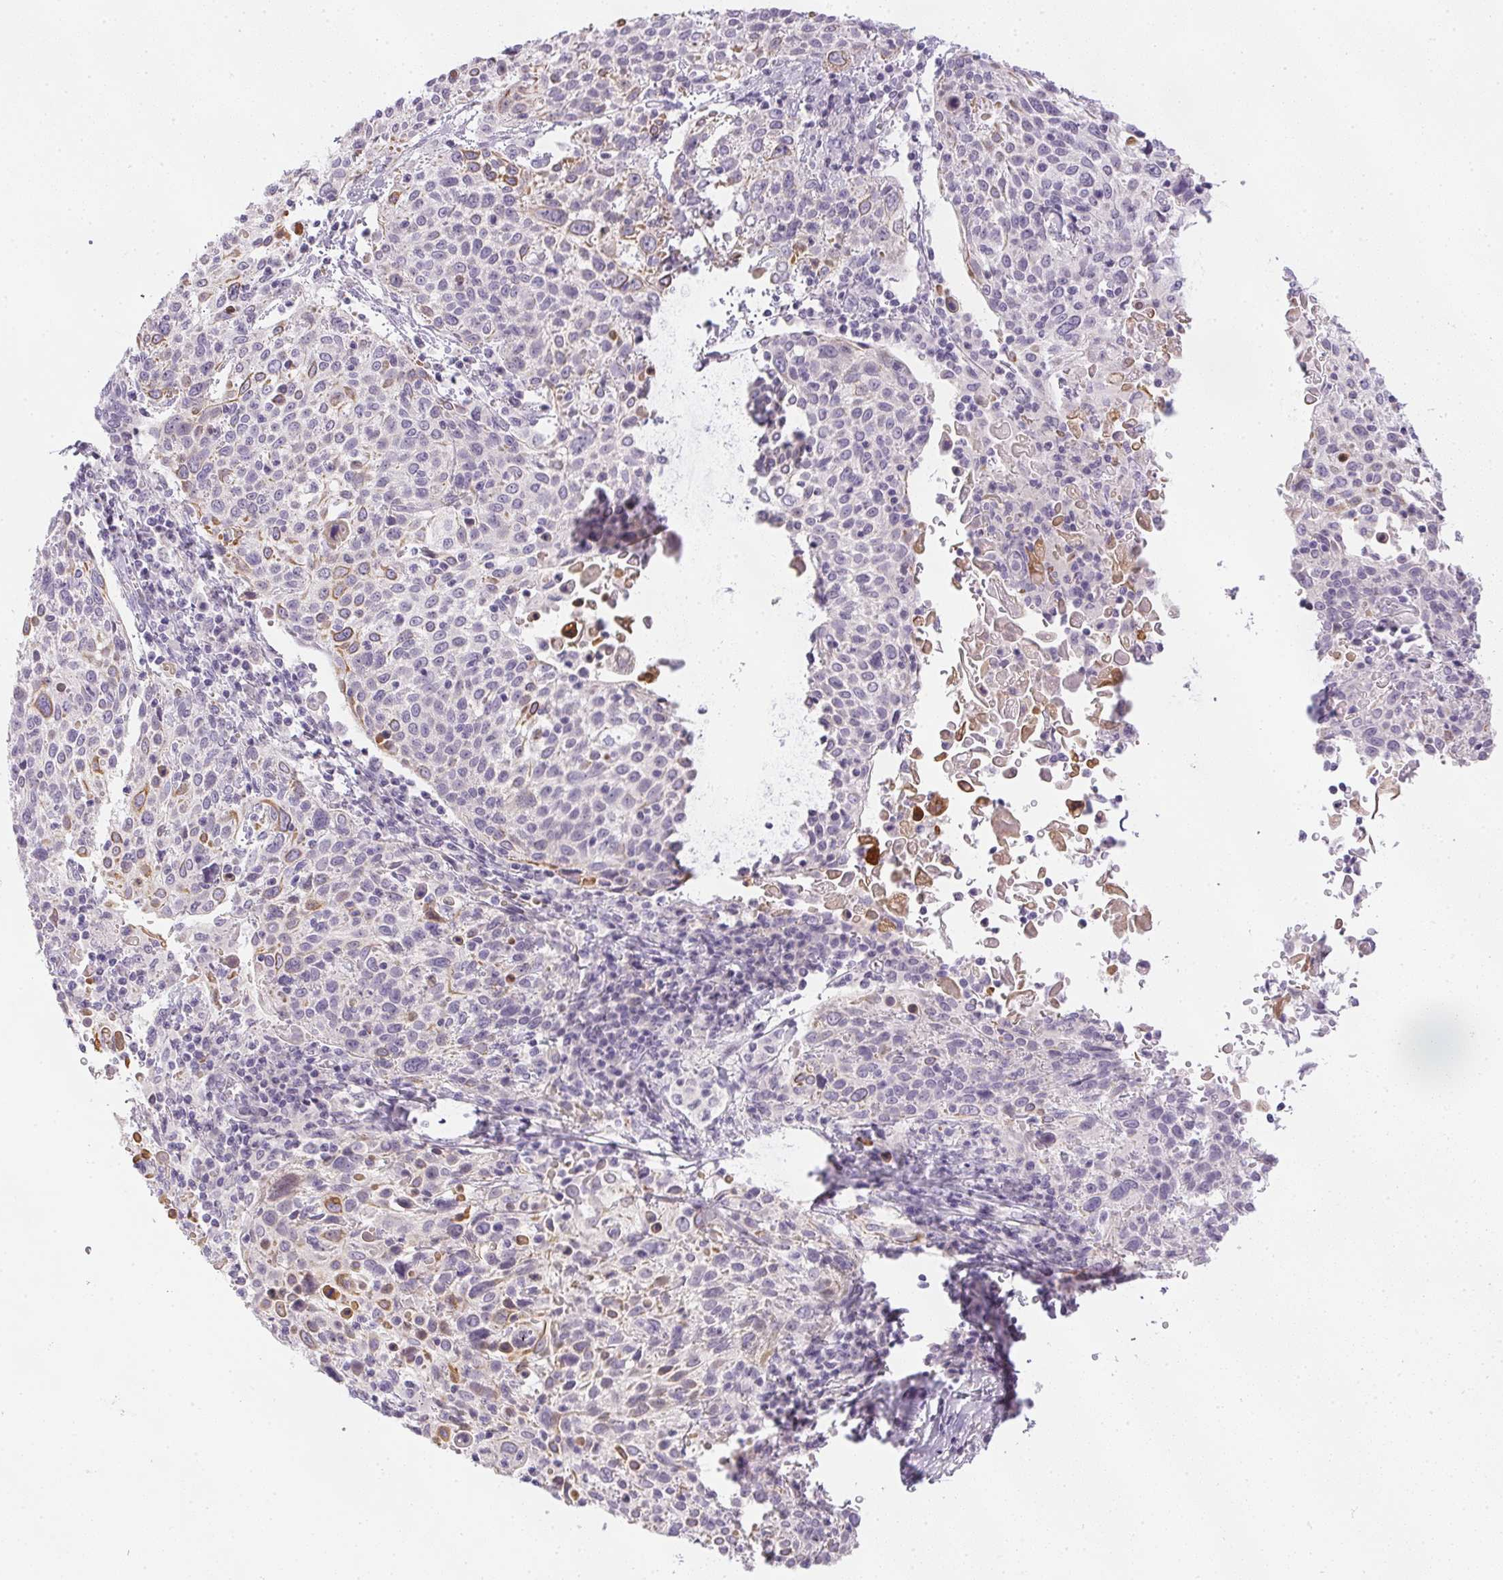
{"staining": {"intensity": "strong", "quantity": "<25%", "location": "cytoplasmic/membranous"}, "tissue": "cervical cancer", "cell_type": "Tumor cells", "image_type": "cancer", "snomed": [{"axis": "morphology", "description": "Squamous cell carcinoma, NOS"}, {"axis": "topography", "description": "Cervix"}], "caption": "Immunohistochemical staining of cervical cancer (squamous cell carcinoma) displays strong cytoplasmic/membranous protein expression in approximately <25% of tumor cells.", "gene": "GSDMC", "patient": {"sex": "female", "age": 61}}